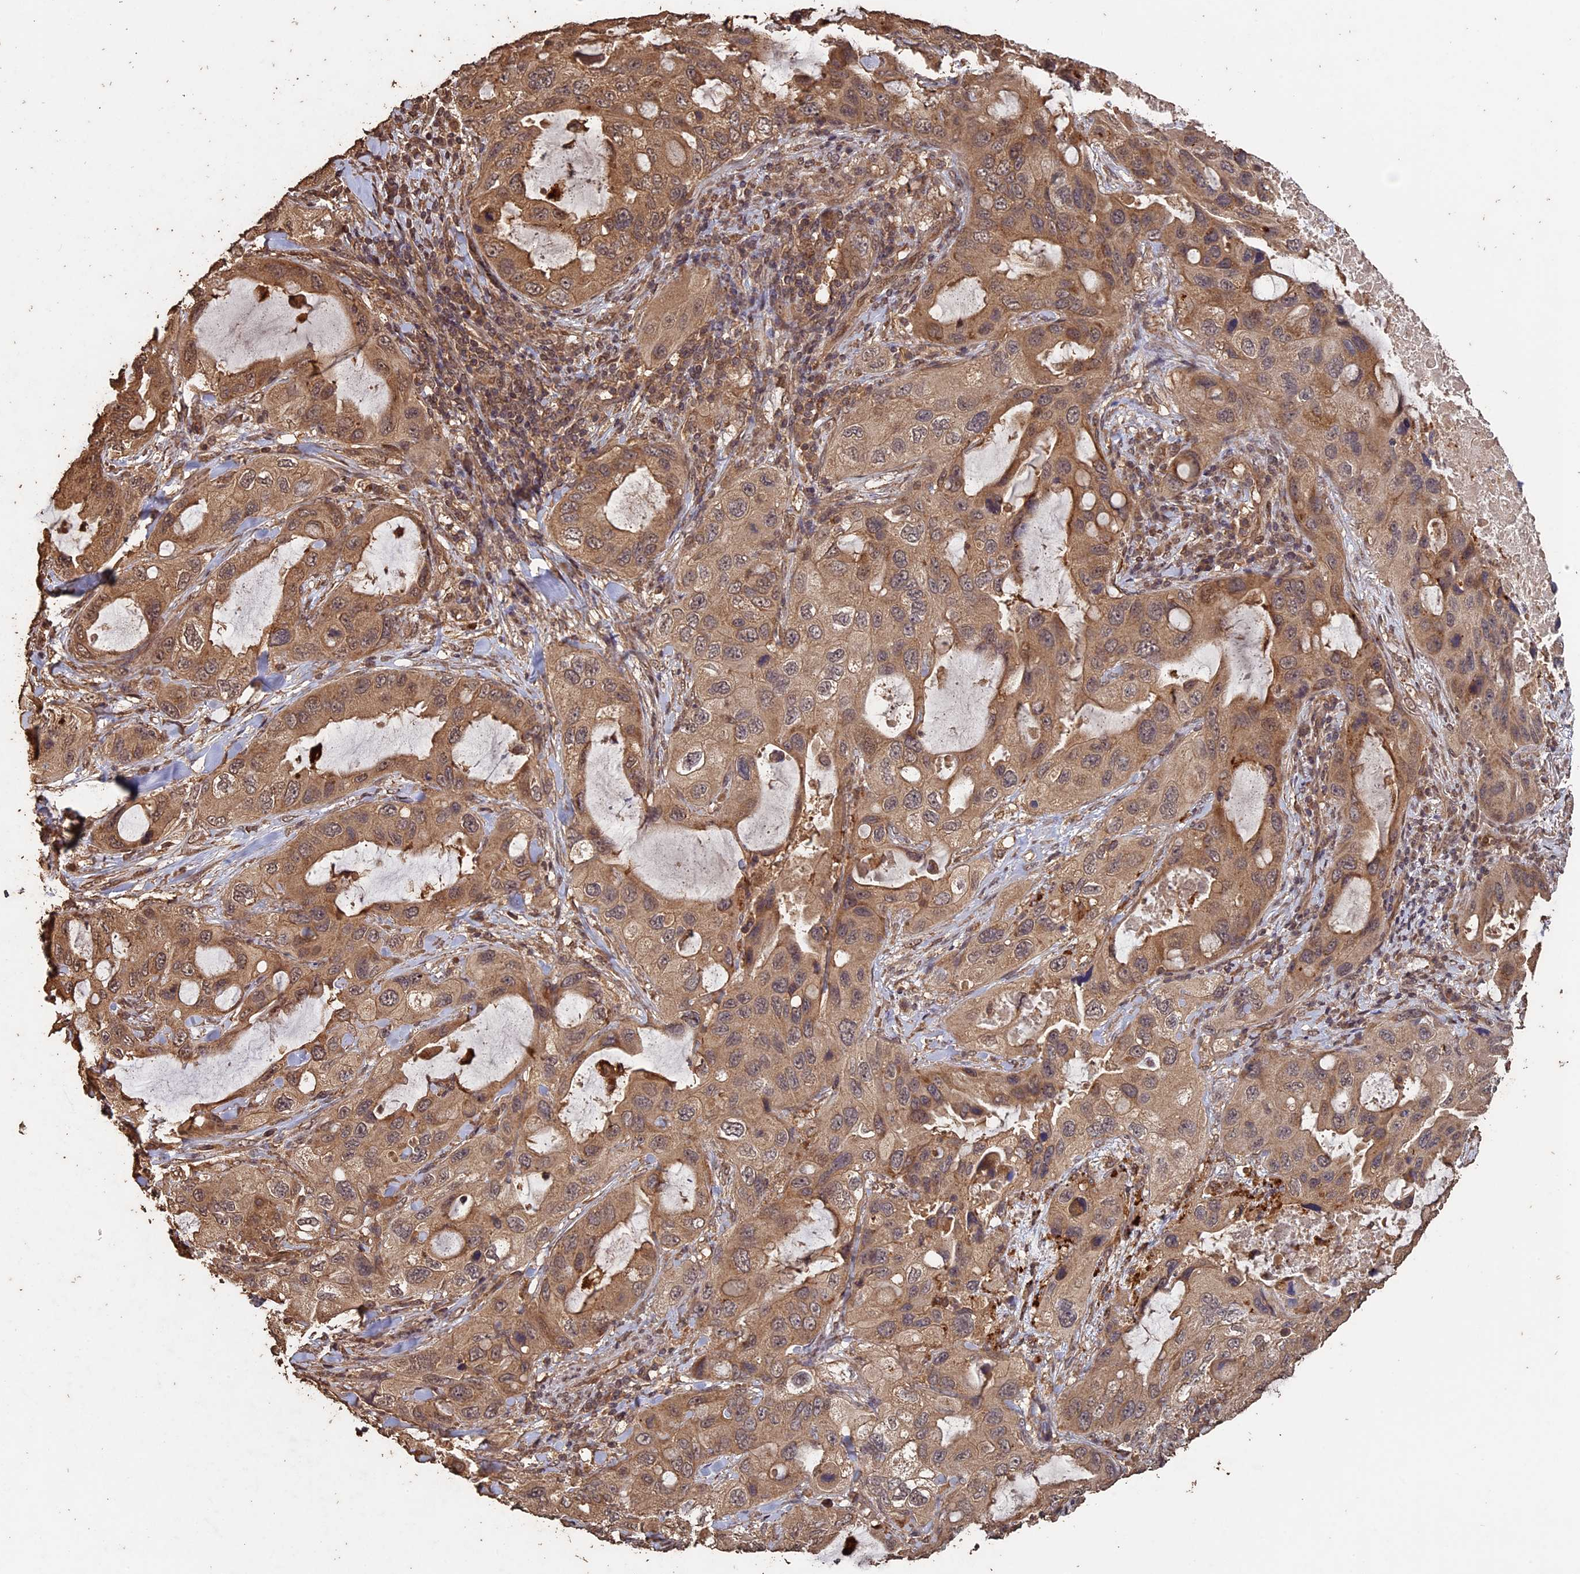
{"staining": {"intensity": "moderate", "quantity": ">75%", "location": "cytoplasmic/membranous"}, "tissue": "lung cancer", "cell_type": "Tumor cells", "image_type": "cancer", "snomed": [{"axis": "morphology", "description": "Squamous cell carcinoma, NOS"}, {"axis": "topography", "description": "Lung"}], "caption": "Protein expression analysis of human squamous cell carcinoma (lung) reveals moderate cytoplasmic/membranous expression in approximately >75% of tumor cells.", "gene": "HUNK", "patient": {"sex": "female", "age": 73}}